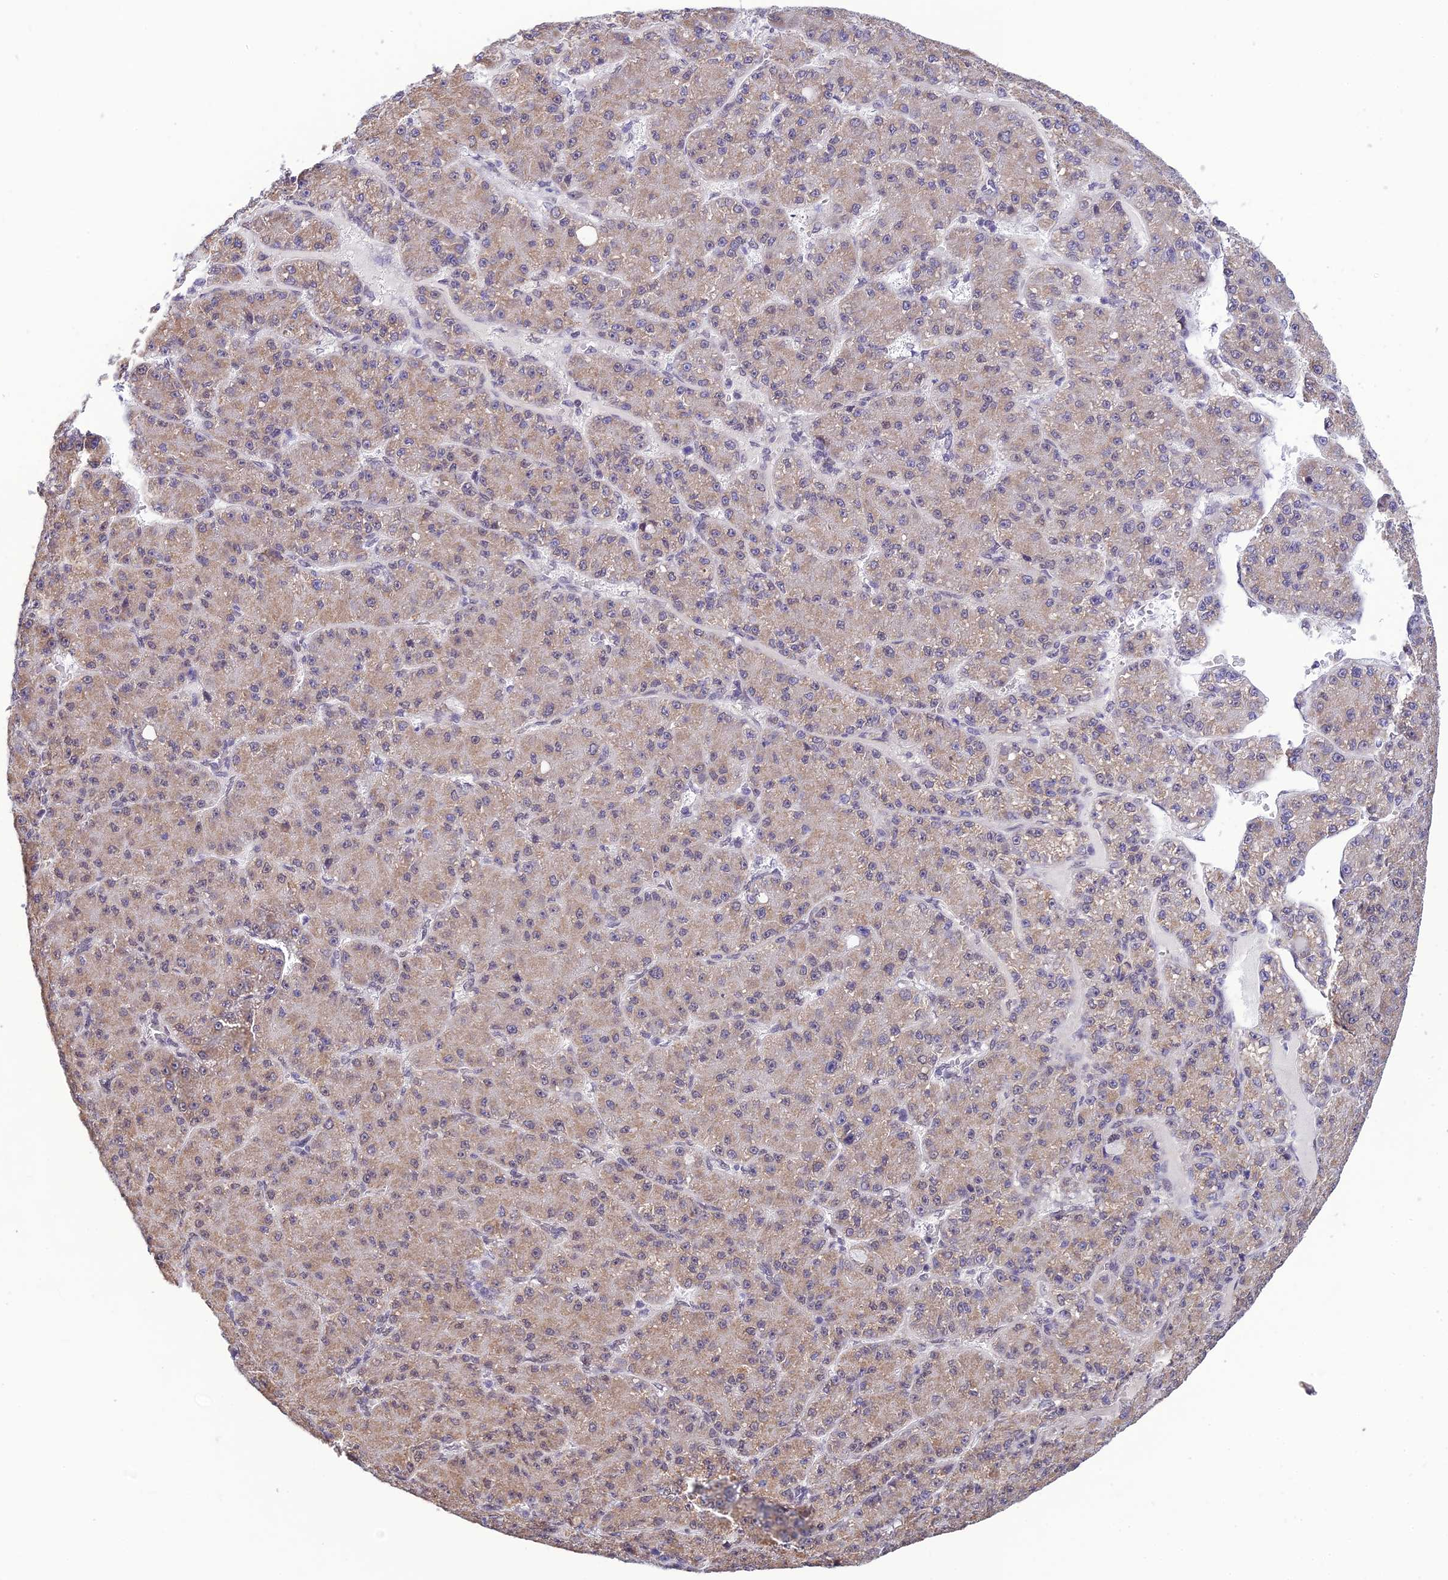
{"staining": {"intensity": "weak", "quantity": "25%-75%", "location": "cytoplasmic/membranous"}, "tissue": "liver cancer", "cell_type": "Tumor cells", "image_type": "cancer", "snomed": [{"axis": "morphology", "description": "Carcinoma, Hepatocellular, NOS"}, {"axis": "topography", "description": "Liver"}], "caption": "Approximately 25%-75% of tumor cells in liver cancer (hepatocellular carcinoma) demonstrate weak cytoplasmic/membranous protein expression as visualized by brown immunohistochemical staining.", "gene": "C2orf49", "patient": {"sex": "male", "age": 67}}